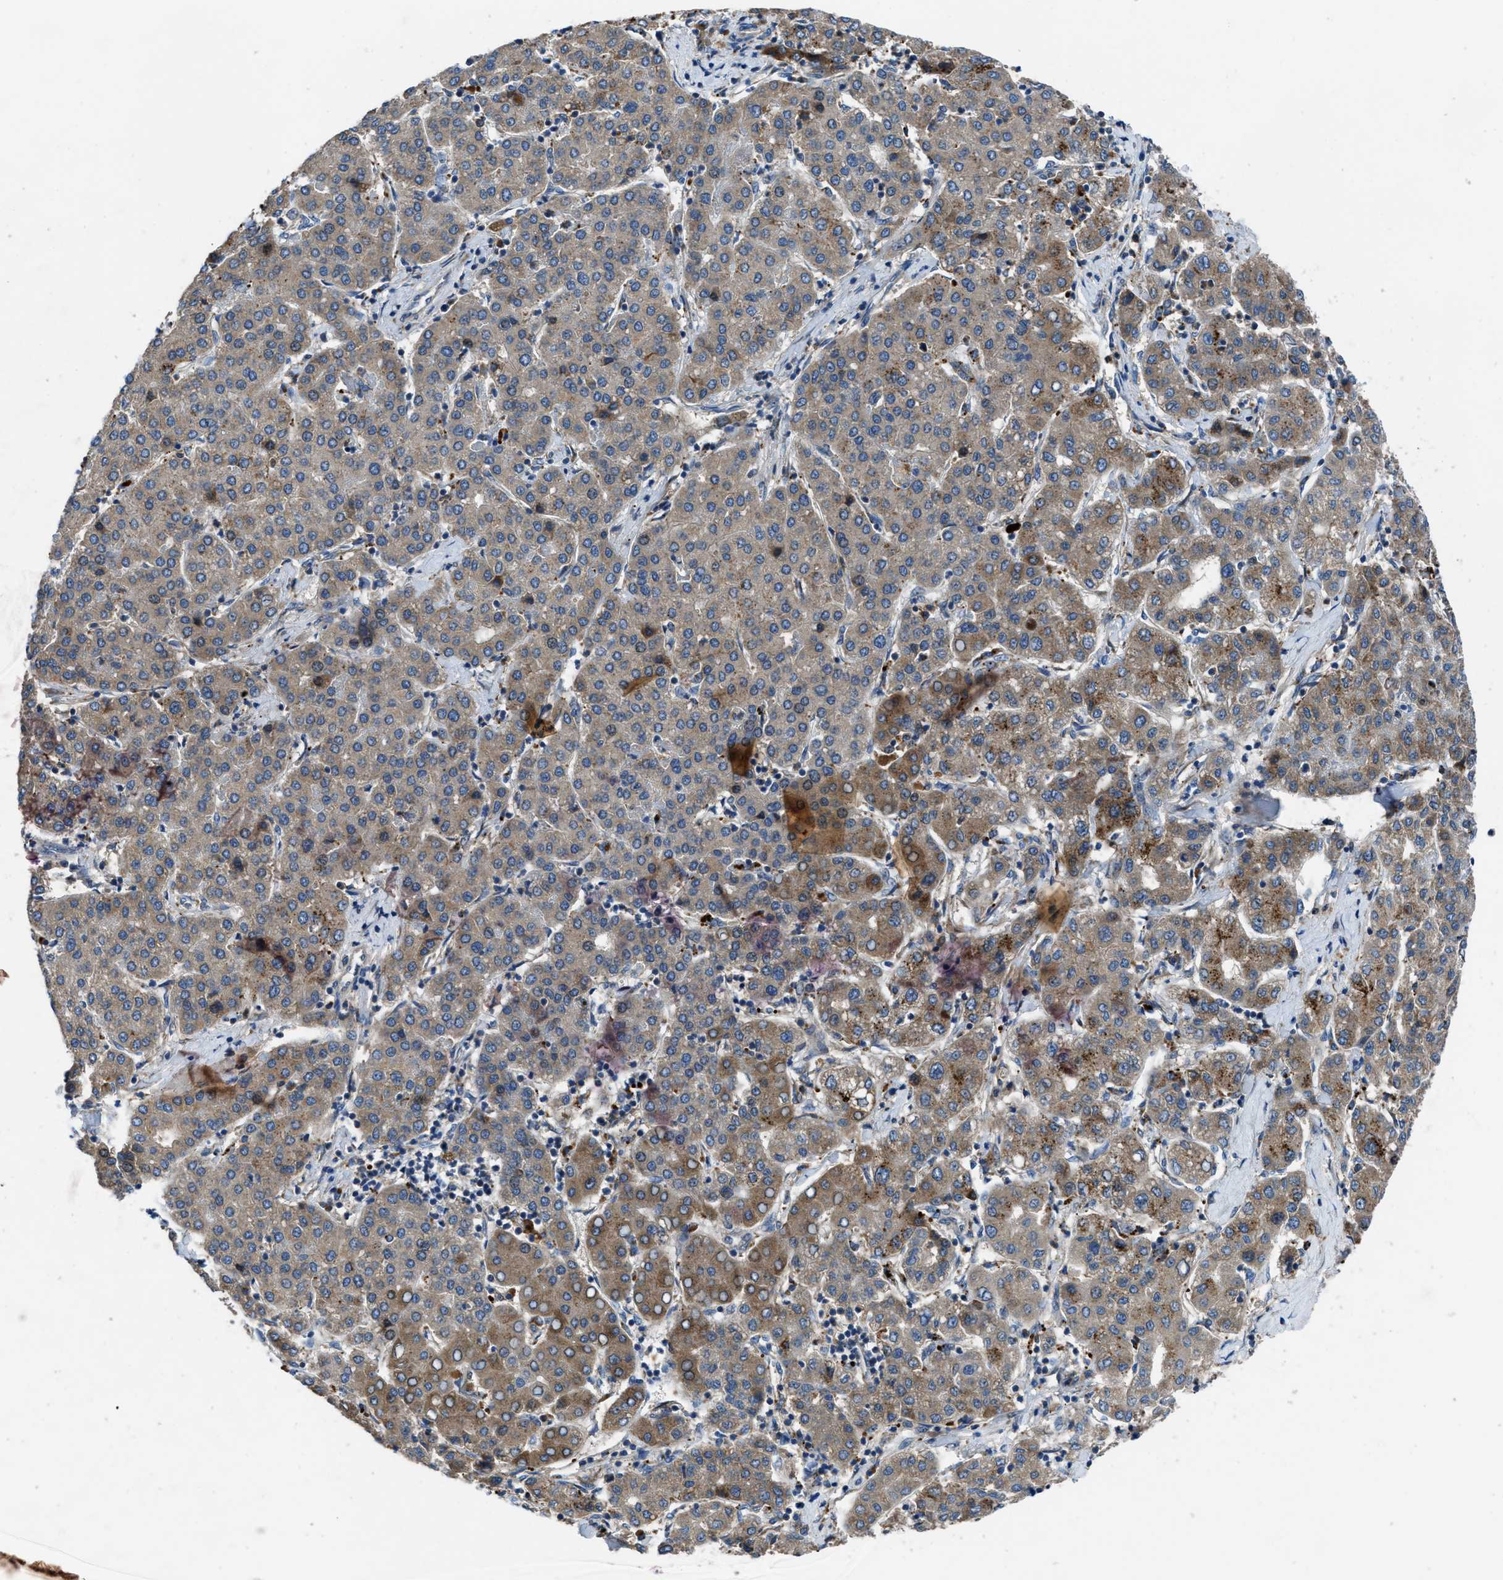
{"staining": {"intensity": "moderate", "quantity": "25%-75%", "location": "cytoplasmic/membranous"}, "tissue": "liver cancer", "cell_type": "Tumor cells", "image_type": "cancer", "snomed": [{"axis": "morphology", "description": "Carcinoma, Hepatocellular, NOS"}, {"axis": "topography", "description": "Liver"}], "caption": "DAB immunohistochemical staining of human hepatocellular carcinoma (liver) shows moderate cytoplasmic/membranous protein expression in approximately 25%-75% of tumor cells.", "gene": "MAP3K20", "patient": {"sex": "male", "age": 65}}